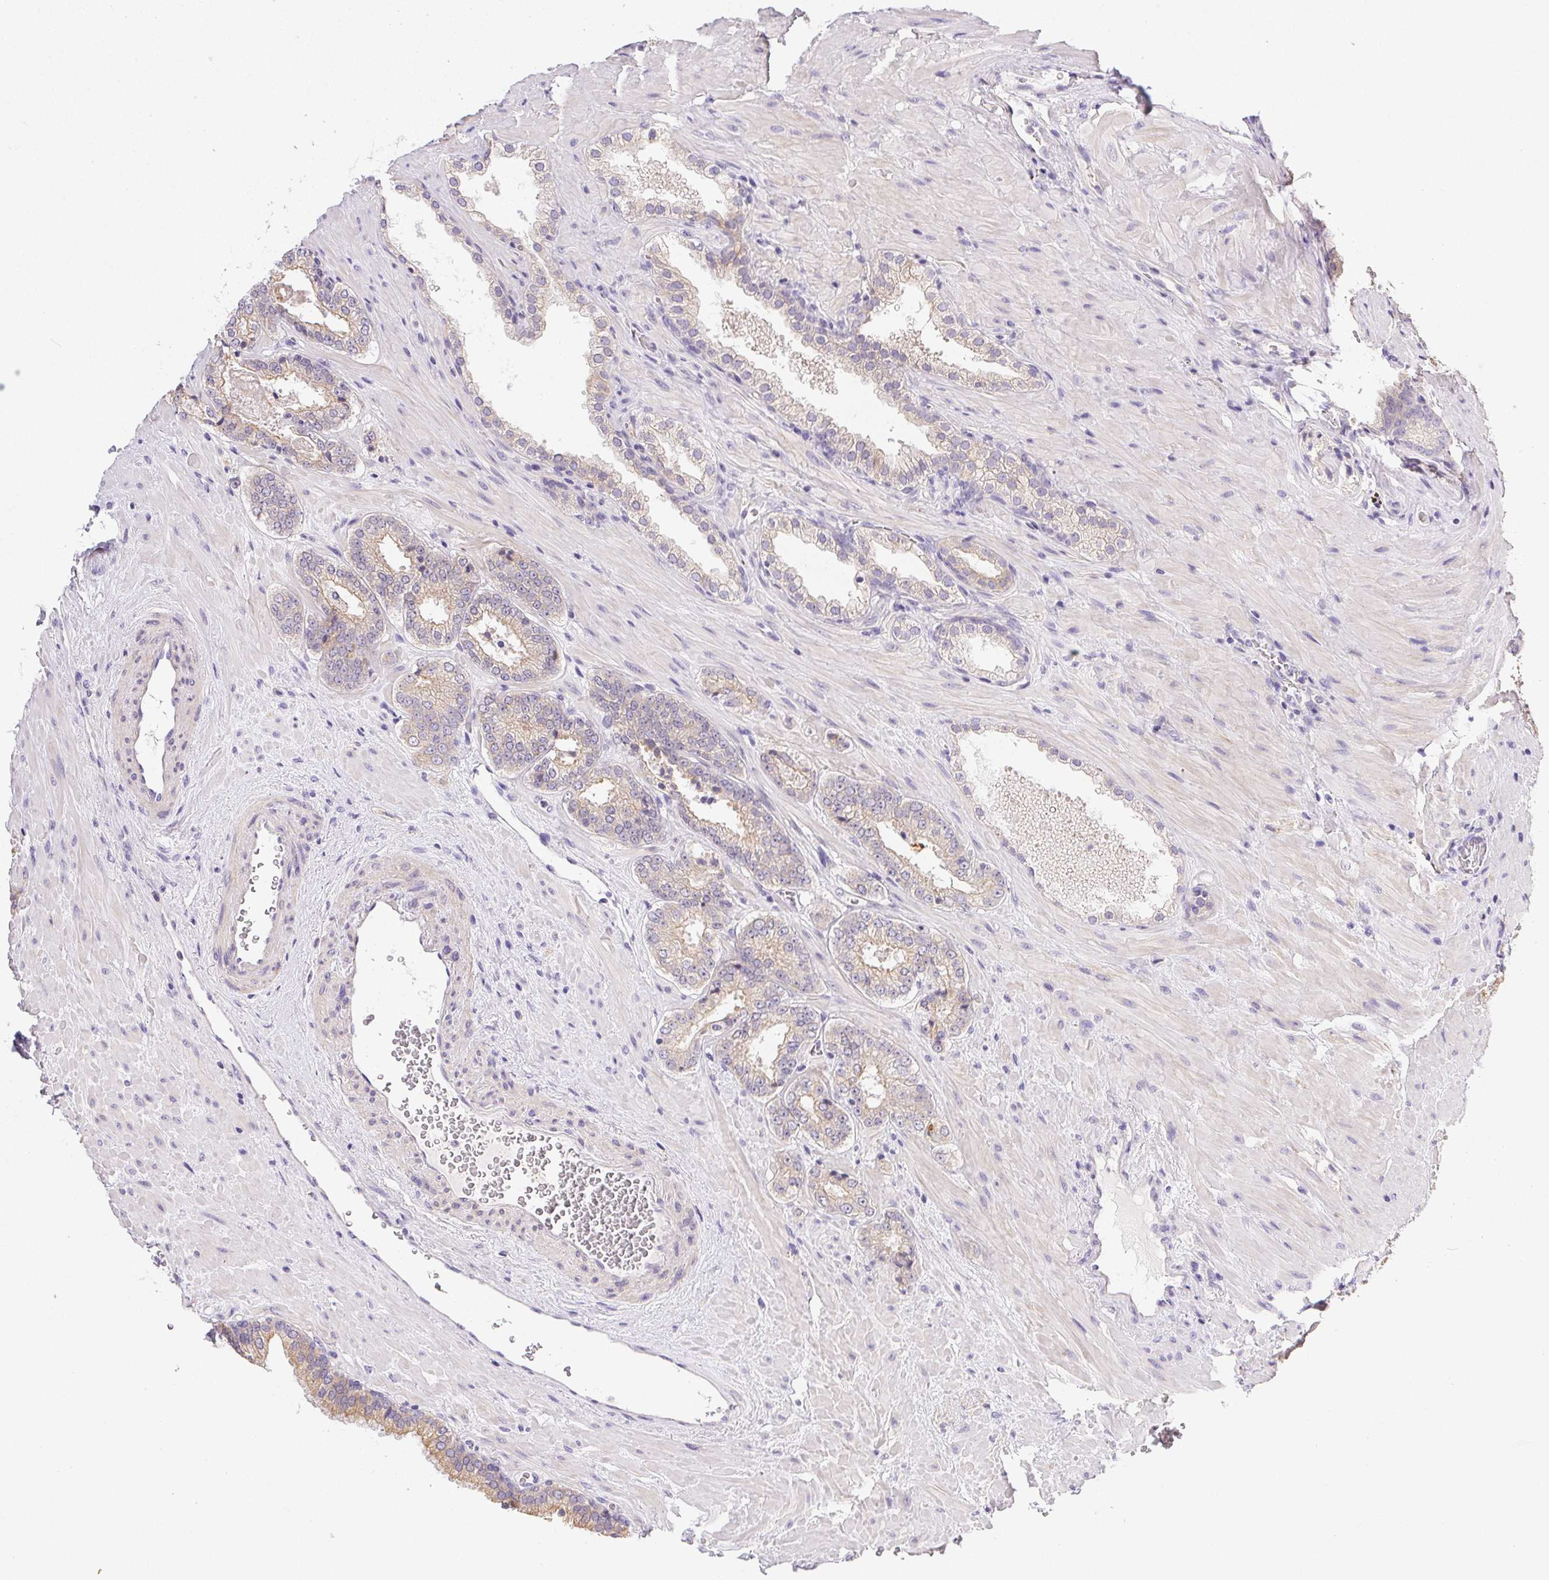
{"staining": {"intensity": "moderate", "quantity": "25%-75%", "location": "cytoplasmic/membranous"}, "tissue": "prostate cancer", "cell_type": "Tumor cells", "image_type": "cancer", "snomed": [{"axis": "morphology", "description": "Adenocarcinoma, NOS"}, {"axis": "topography", "description": "Prostate"}], "caption": "An IHC micrograph of tumor tissue is shown. Protein staining in brown highlights moderate cytoplasmic/membranous positivity in adenocarcinoma (prostate) within tumor cells.", "gene": "SLC17A7", "patient": {"sex": "male", "age": 63}}